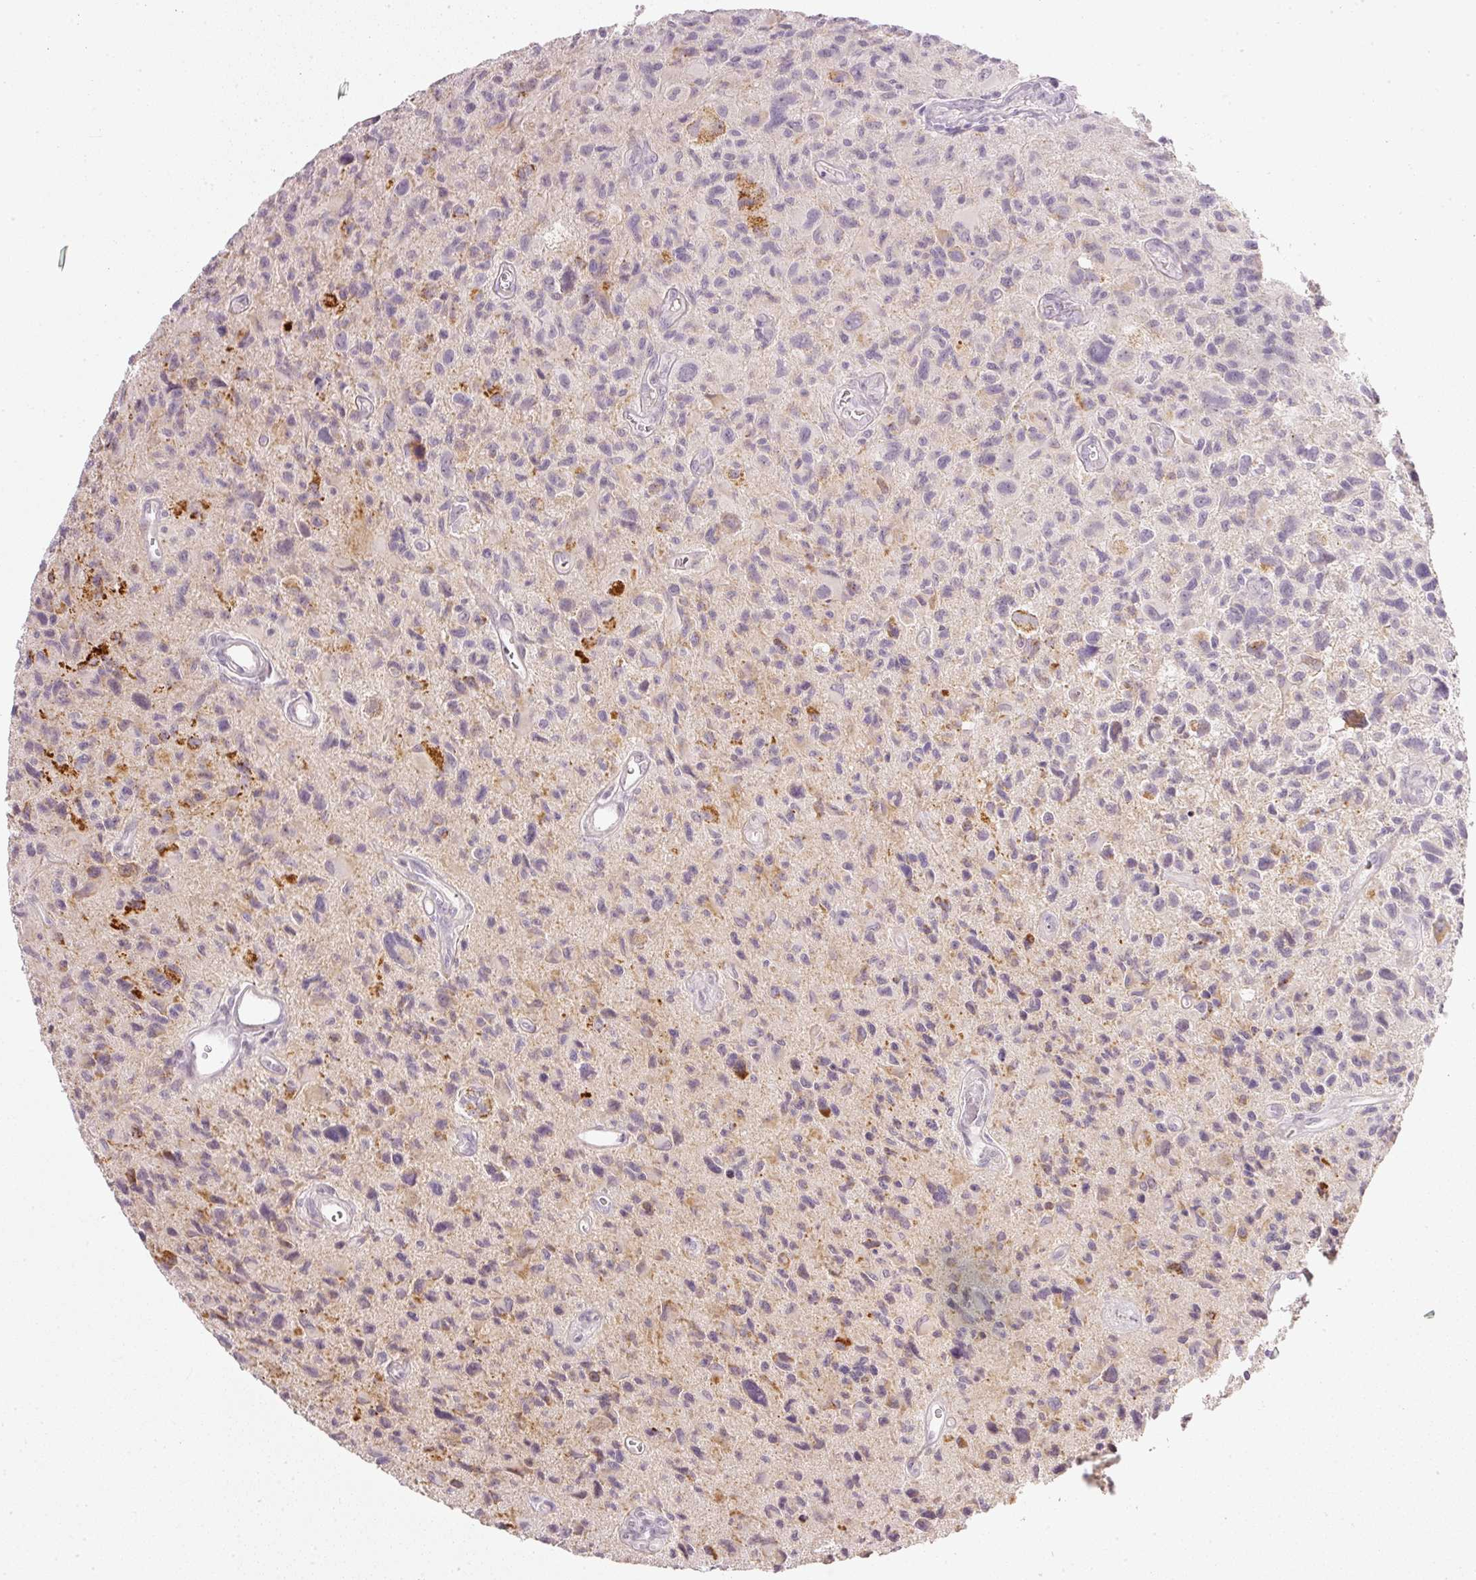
{"staining": {"intensity": "negative", "quantity": "none", "location": "none"}, "tissue": "glioma", "cell_type": "Tumor cells", "image_type": "cancer", "snomed": [{"axis": "morphology", "description": "Glioma, malignant, High grade"}, {"axis": "topography", "description": "Brain"}], "caption": "A photomicrograph of human high-grade glioma (malignant) is negative for staining in tumor cells.", "gene": "NRDE2", "patient": {"sex": "male", "age": 76}}